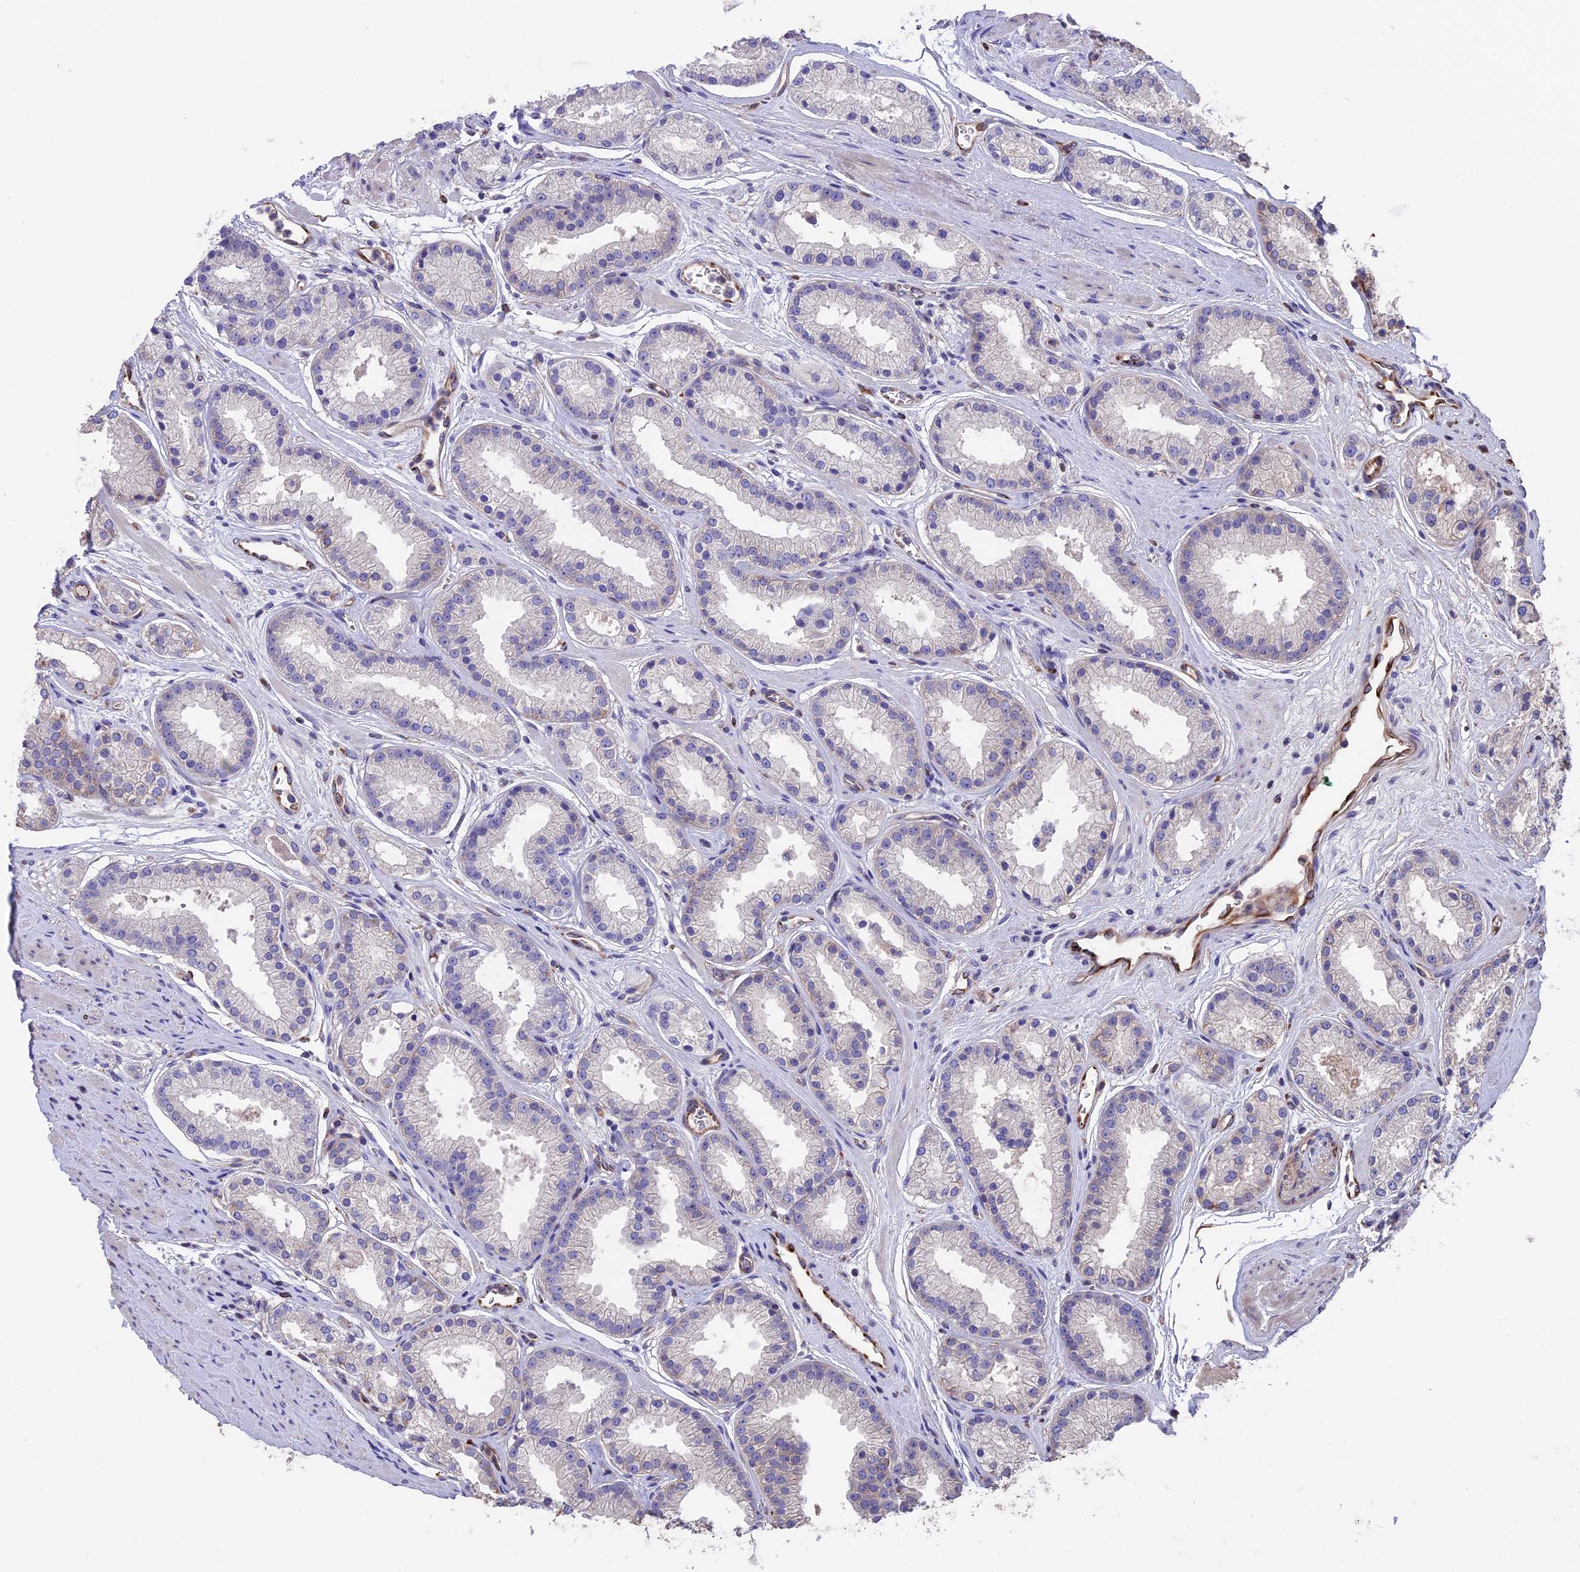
{"staining": {"intensity": "negative", "quantity": "none", "location": "none"}, "tissue": "prostate cancer", "cell_type": "Tumor cells", "image_type": "cancer", "snomed": [{"axis": "morphology", "description": "Adenocarcinoma, Low grade"}, {"axis": "topography", "description": "Prostate"}], "caption": "Prostate low-grade adenocarcinoma stained for a protein using immunohistochemistry shows no staining tumor cells.", "gene": "SEH1L", "patient": {"sex": "male", "age": 59}}